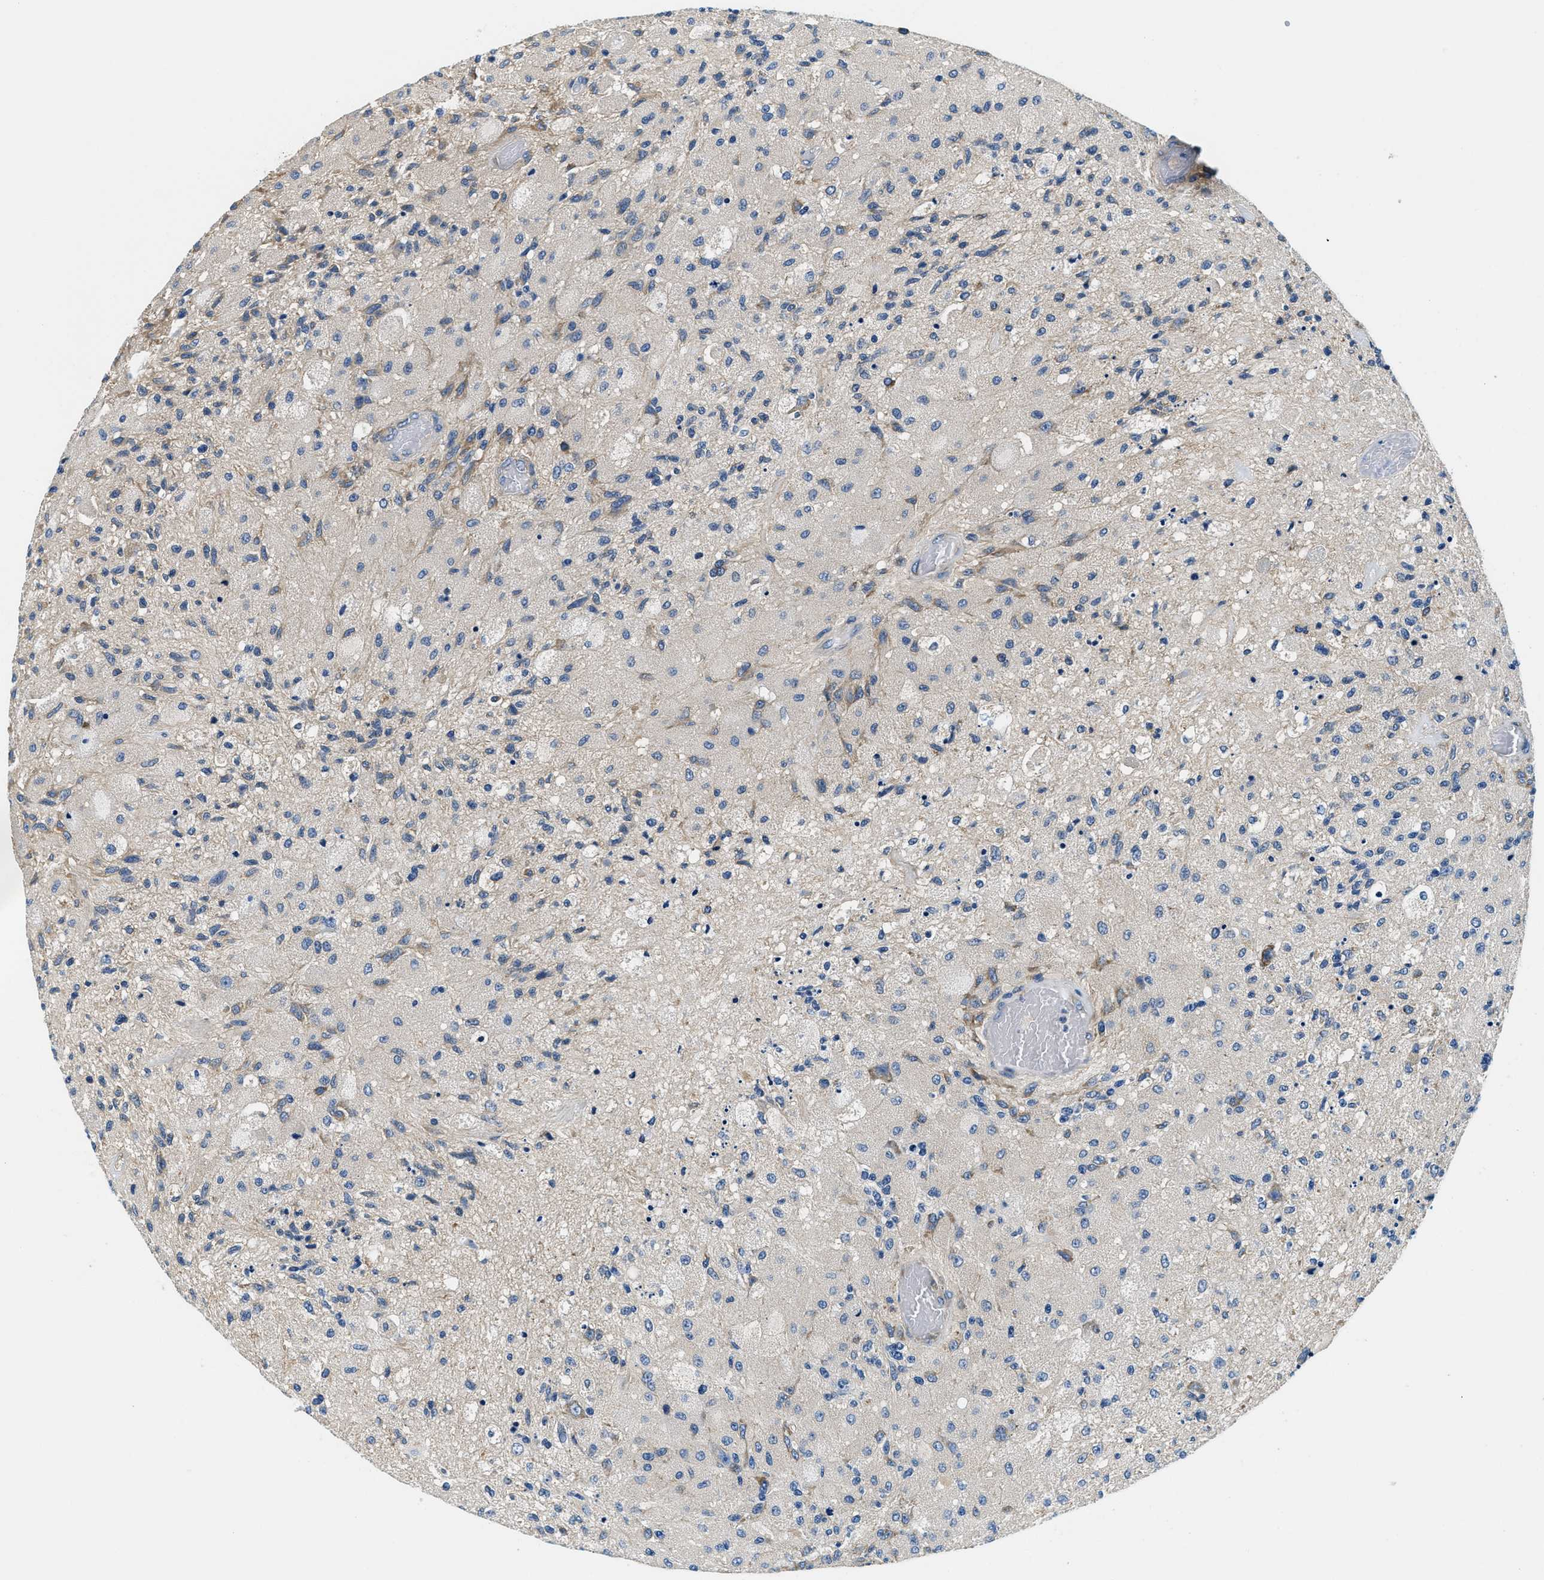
{"staining": {"intensity": "negative", "quantity": "none", "location": "none"}, "tissue": "glioma", "cell_type": "Tumor cells", "image_type": "cancer", "snomed": [{"axis": "morphology", "description": "Normal tissue, NOS"}, {"axis": "morphology", "description": "Glioma, malignant, High grade"}, {"axis": "topography", "description": "Cerebral cortex"}], "caption": "Tumor cells show no significant expression in malignant high-grade glioma.", "gene": "SAMD4B", "patient": {"sex": "male", "age": 77}}